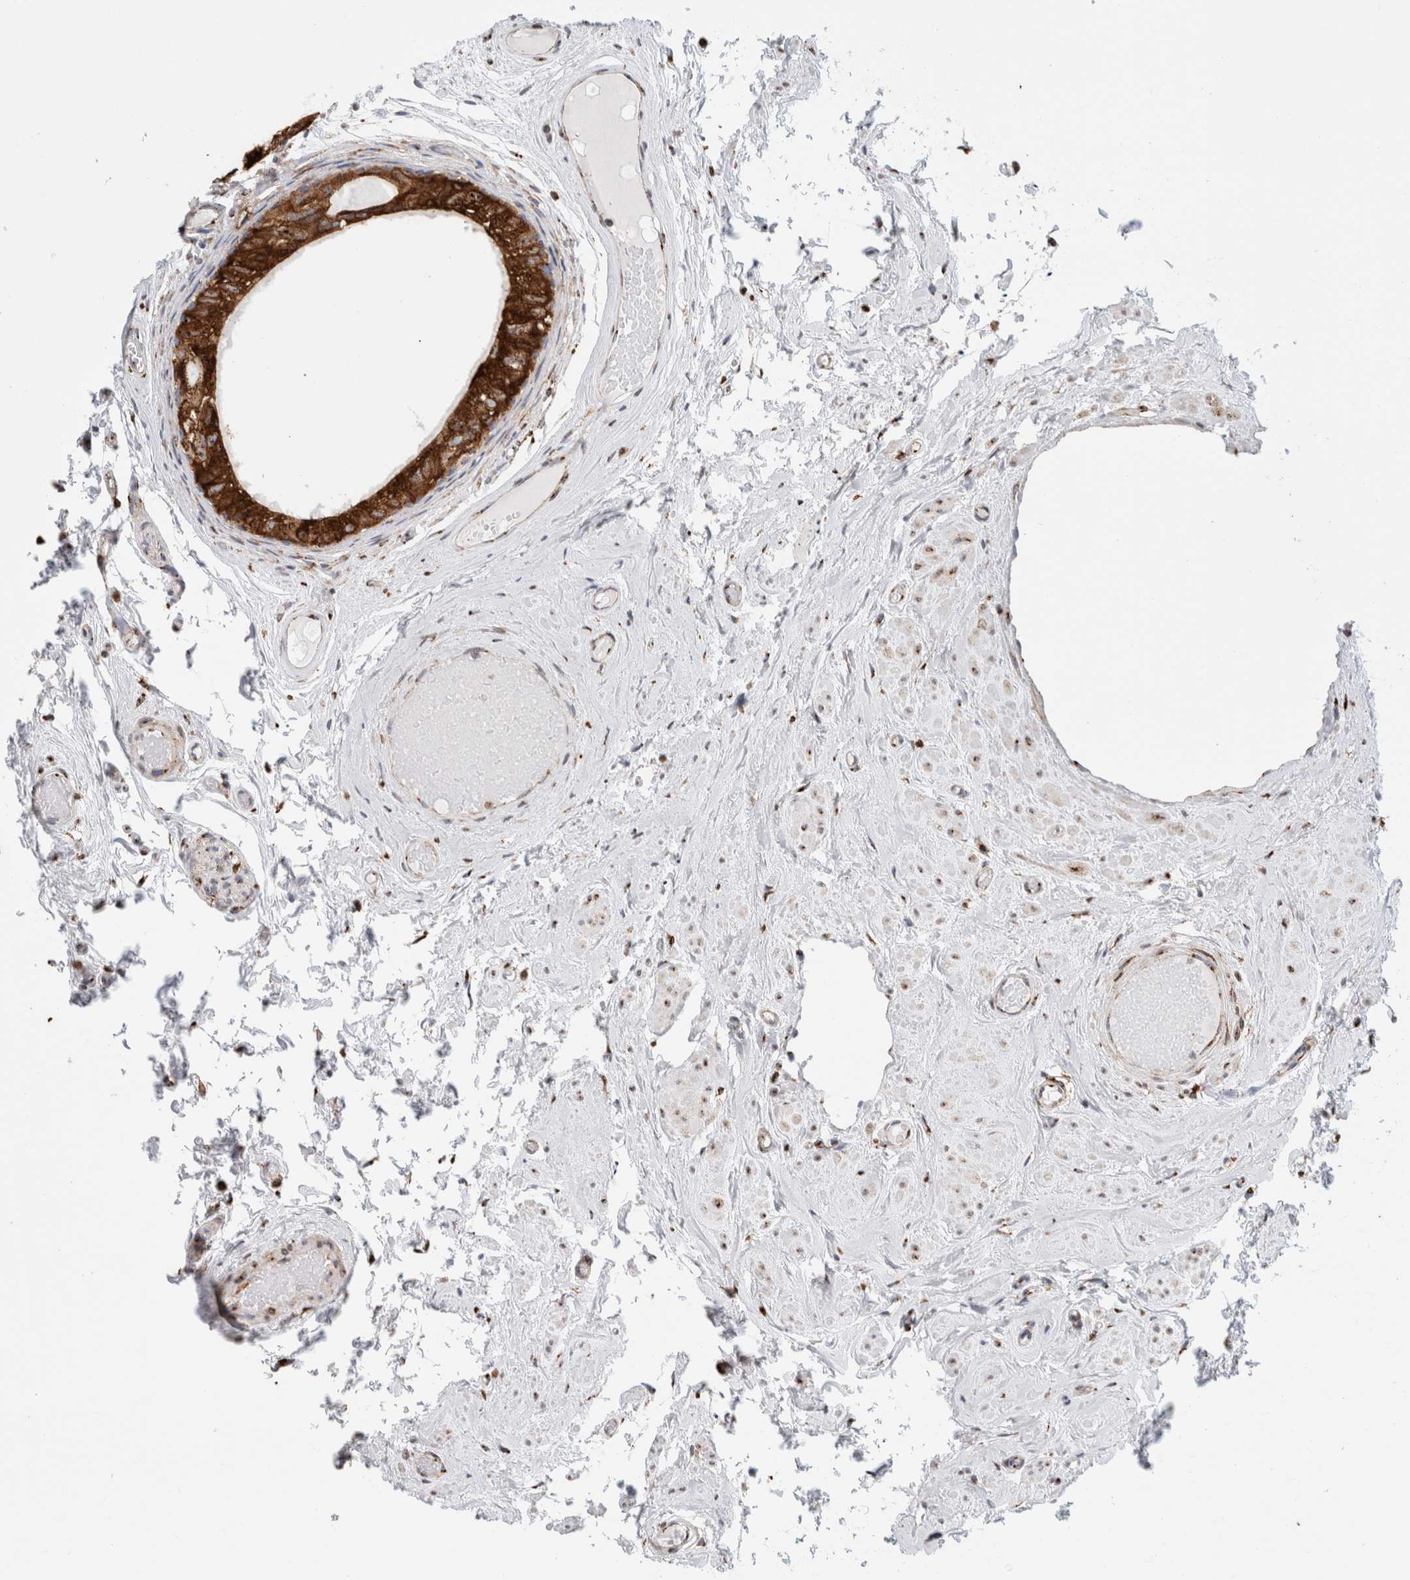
{"staining": {"intensity": "strong", "quantity": ">75%", "location": "cytoplasmic/membranous"}, "tissue": "epididymis", "cell_type": "Glandular cells", "image_type": "normal", "snomed": [{"axis": "morphology", "description": "Normal tissue, NOS"}, {"axis": "topography", "description": "Epididymis"}], "caption": "Immunohistochemical staining of unremarkable human epididymis reveals high levels of strong cytoplasmic/membranous positivity in about >75% of glandular cells.", "gene": "MCFD2", "patient": {"sex": "male", "age": 79}}